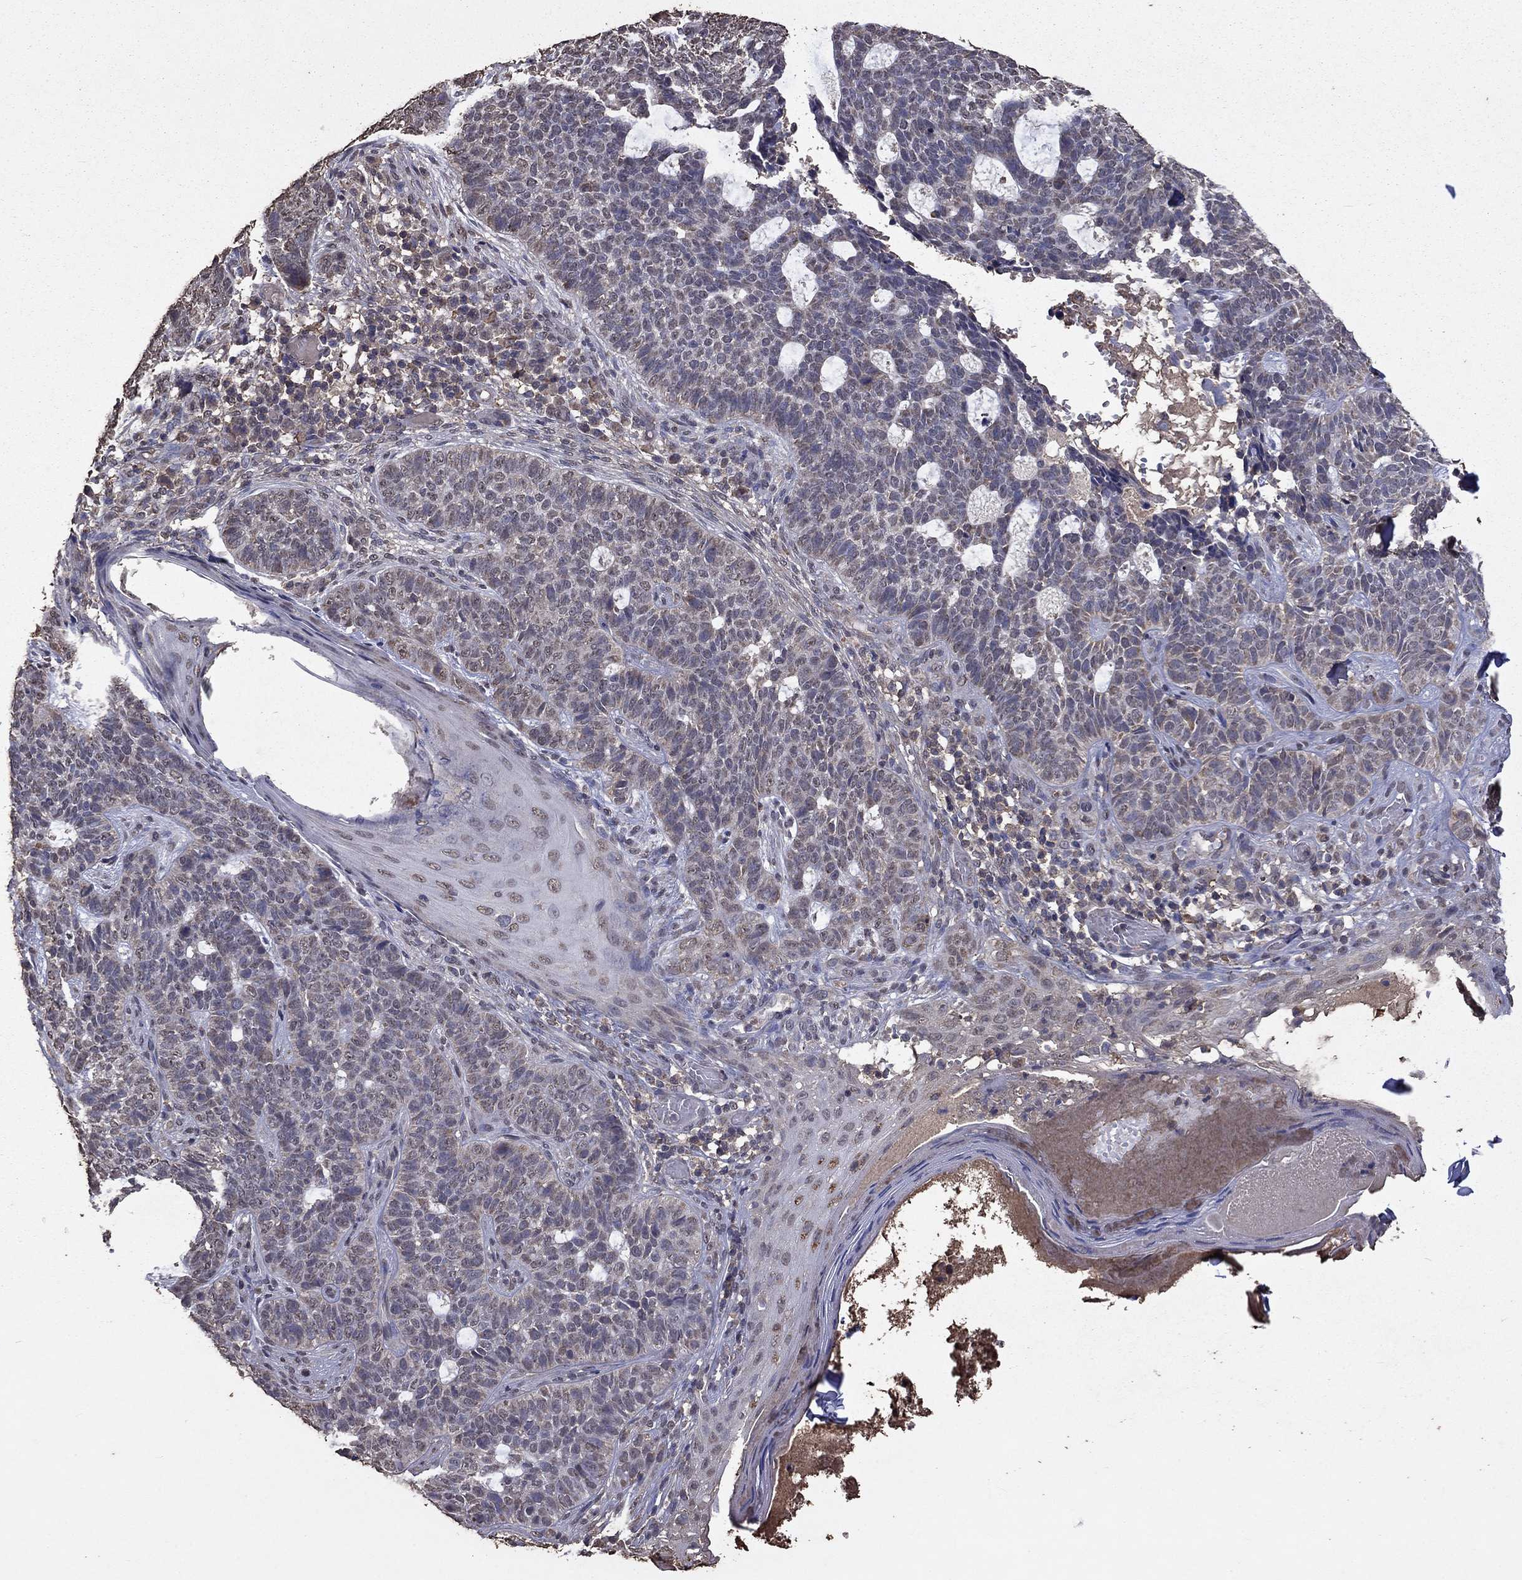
{"staining": {"intensity": "negative", "quantity": "none", "location": "none"}, "tissue": "skin cancer", "cell_type": "Tumor cells", "image_type": "cancer", "snomed": [{"axis": "morphology", "description": "Basal cell carcinoma"}, {"axis": "topography", "description": "Skin"}], "caption": "DAB immunohistochemical staining of human skin basal cell carcinoma shows no significant expression in tumor cells. Nuclei are stained in blue.", "gene": "SERPINA5", "patient": {"sex": "female", "age": 69}}